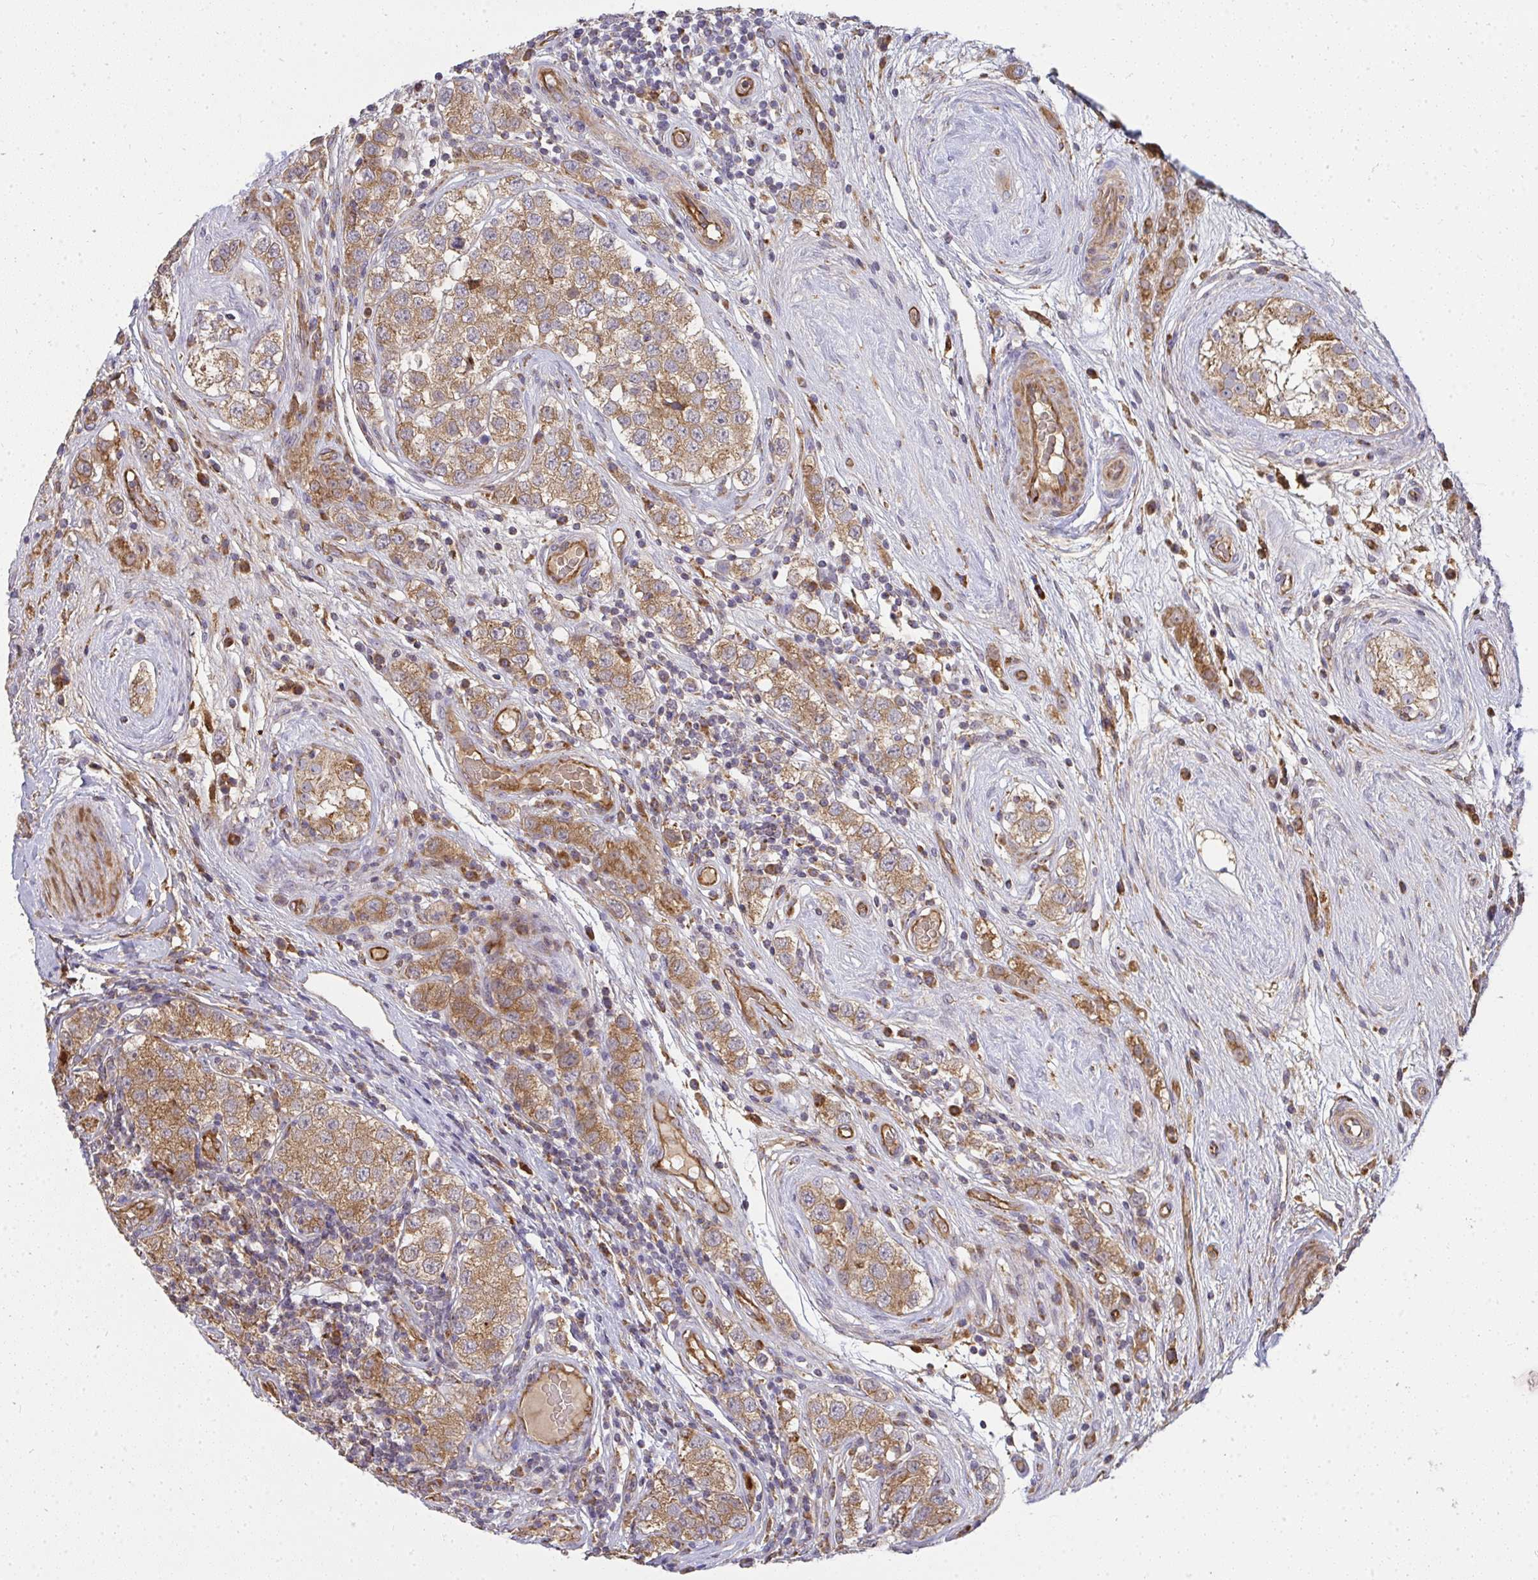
{"staining": {"intensity": "moderate", "quantity": ">75%", "location": "cytoplasmic/membranous"}, "tissue": "testis cancer", "cell_type": "Tumor cells", "image_type": "cancer", "snomed": [{"axis": "morphology", "description": "Seminoma, NOS"}, {"axis": "topography", "description": "Testis"}], "caption": "Seminoma (testis) stained with a protein marker demonstrates moderate staining in tumor cells.", "gene": "B4GALT6", "patient": {"sex": "male", "age": 34}}